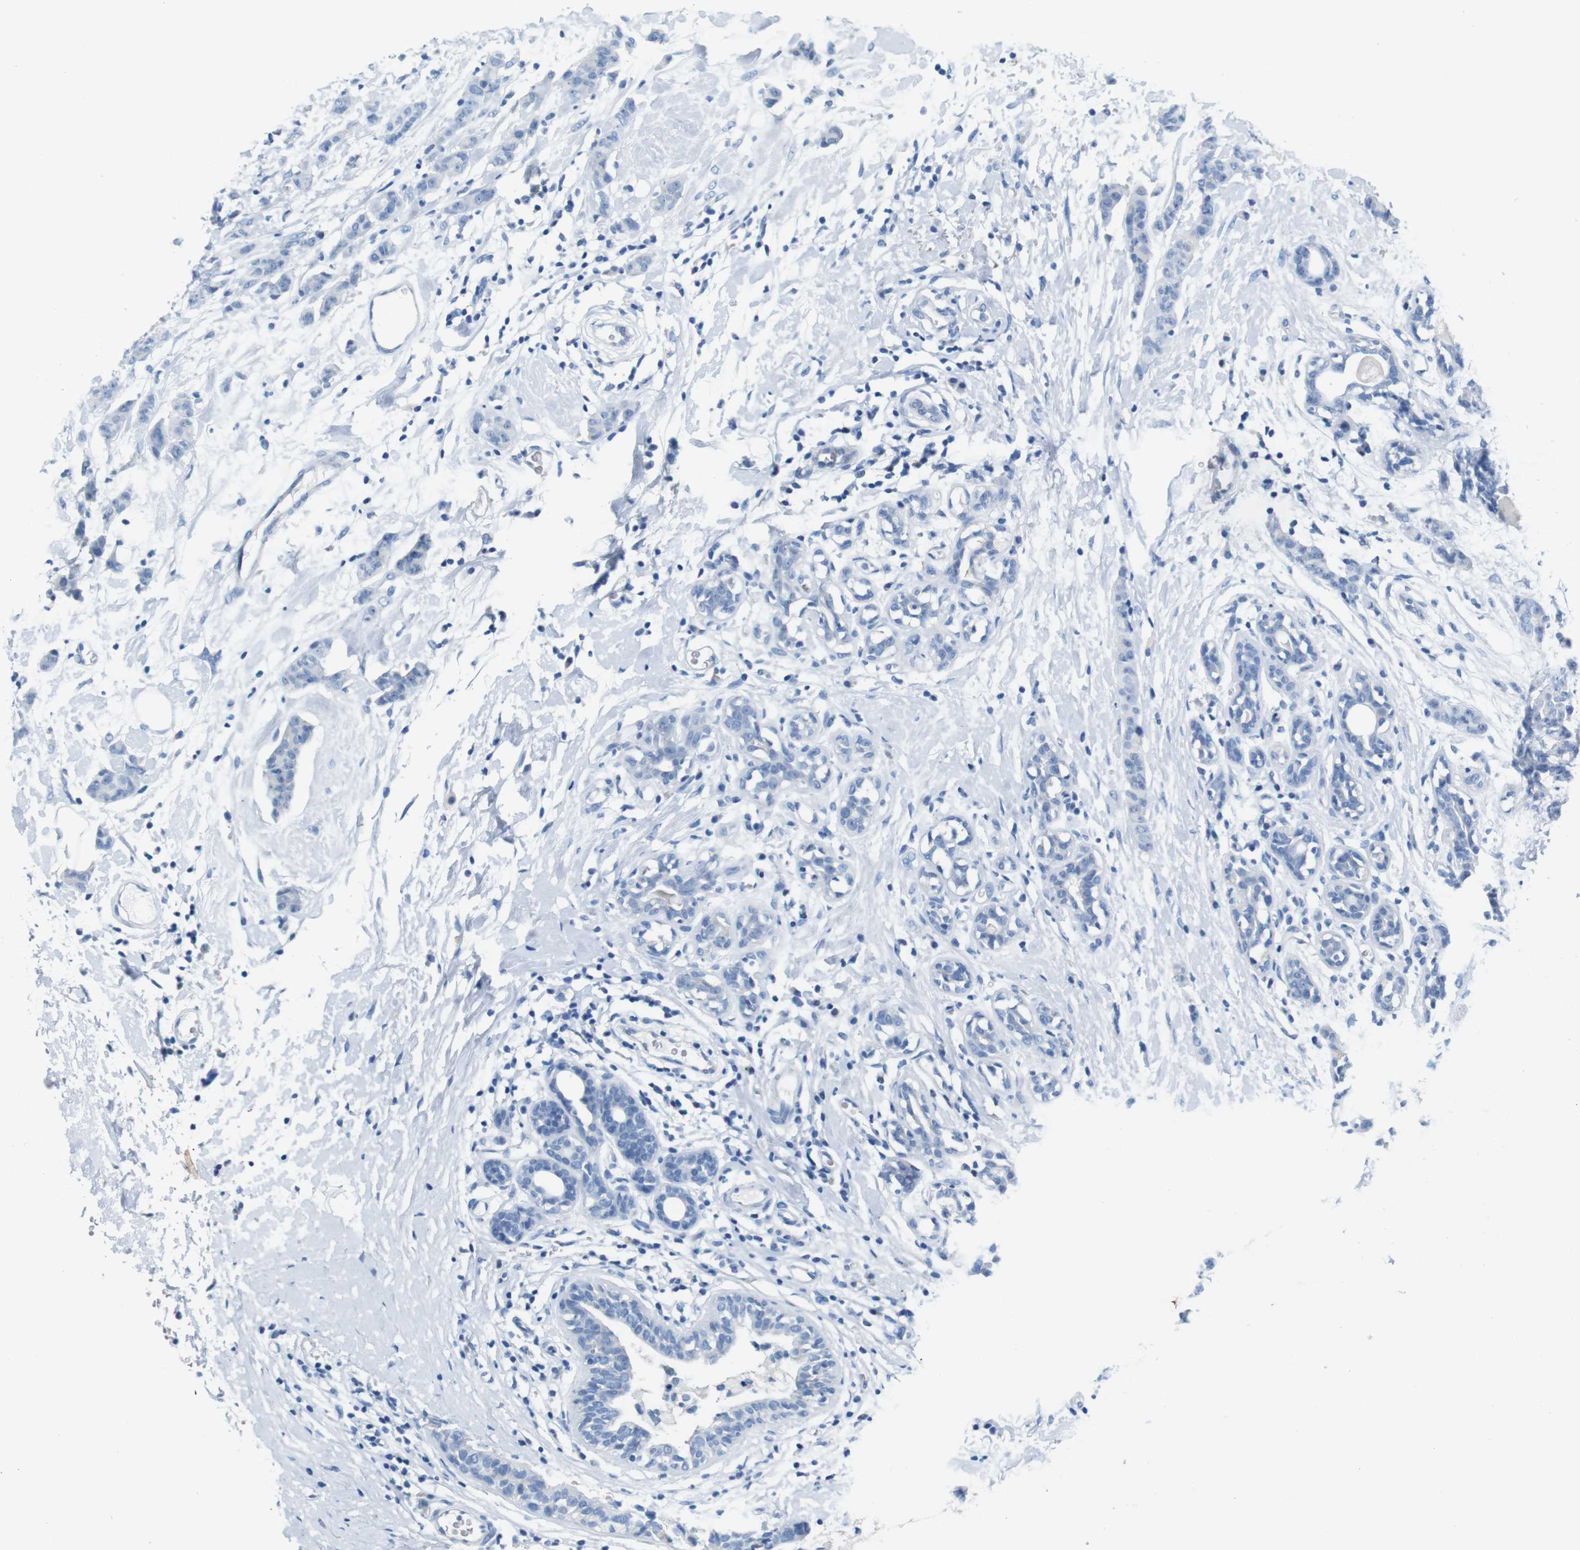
{"staining": {"intensity": "negative", "quantity": "none", "location": "none"}, "tissue": "breast cancer", "cell_type": "Tumor cells", "image_type": "cancer", "snomed": [{"axis": "morphology", "description": "Normal tissue, NOS"}, {"axis": "morphology", "description": "Duct carcinoma"}, {"axis": "topography", "description": "Breast"}], "caption": "The photomicrograph reveals no significant expression in tumor cells of breast cancer (intraductal carcinoma). (DAB (3,3'-diaminobenzidine) immunohistochemistry visualized using brightfield microscopy, high magnification).", "gene": "IGSF8", "patient": {"sex": "female", "age": 40}}